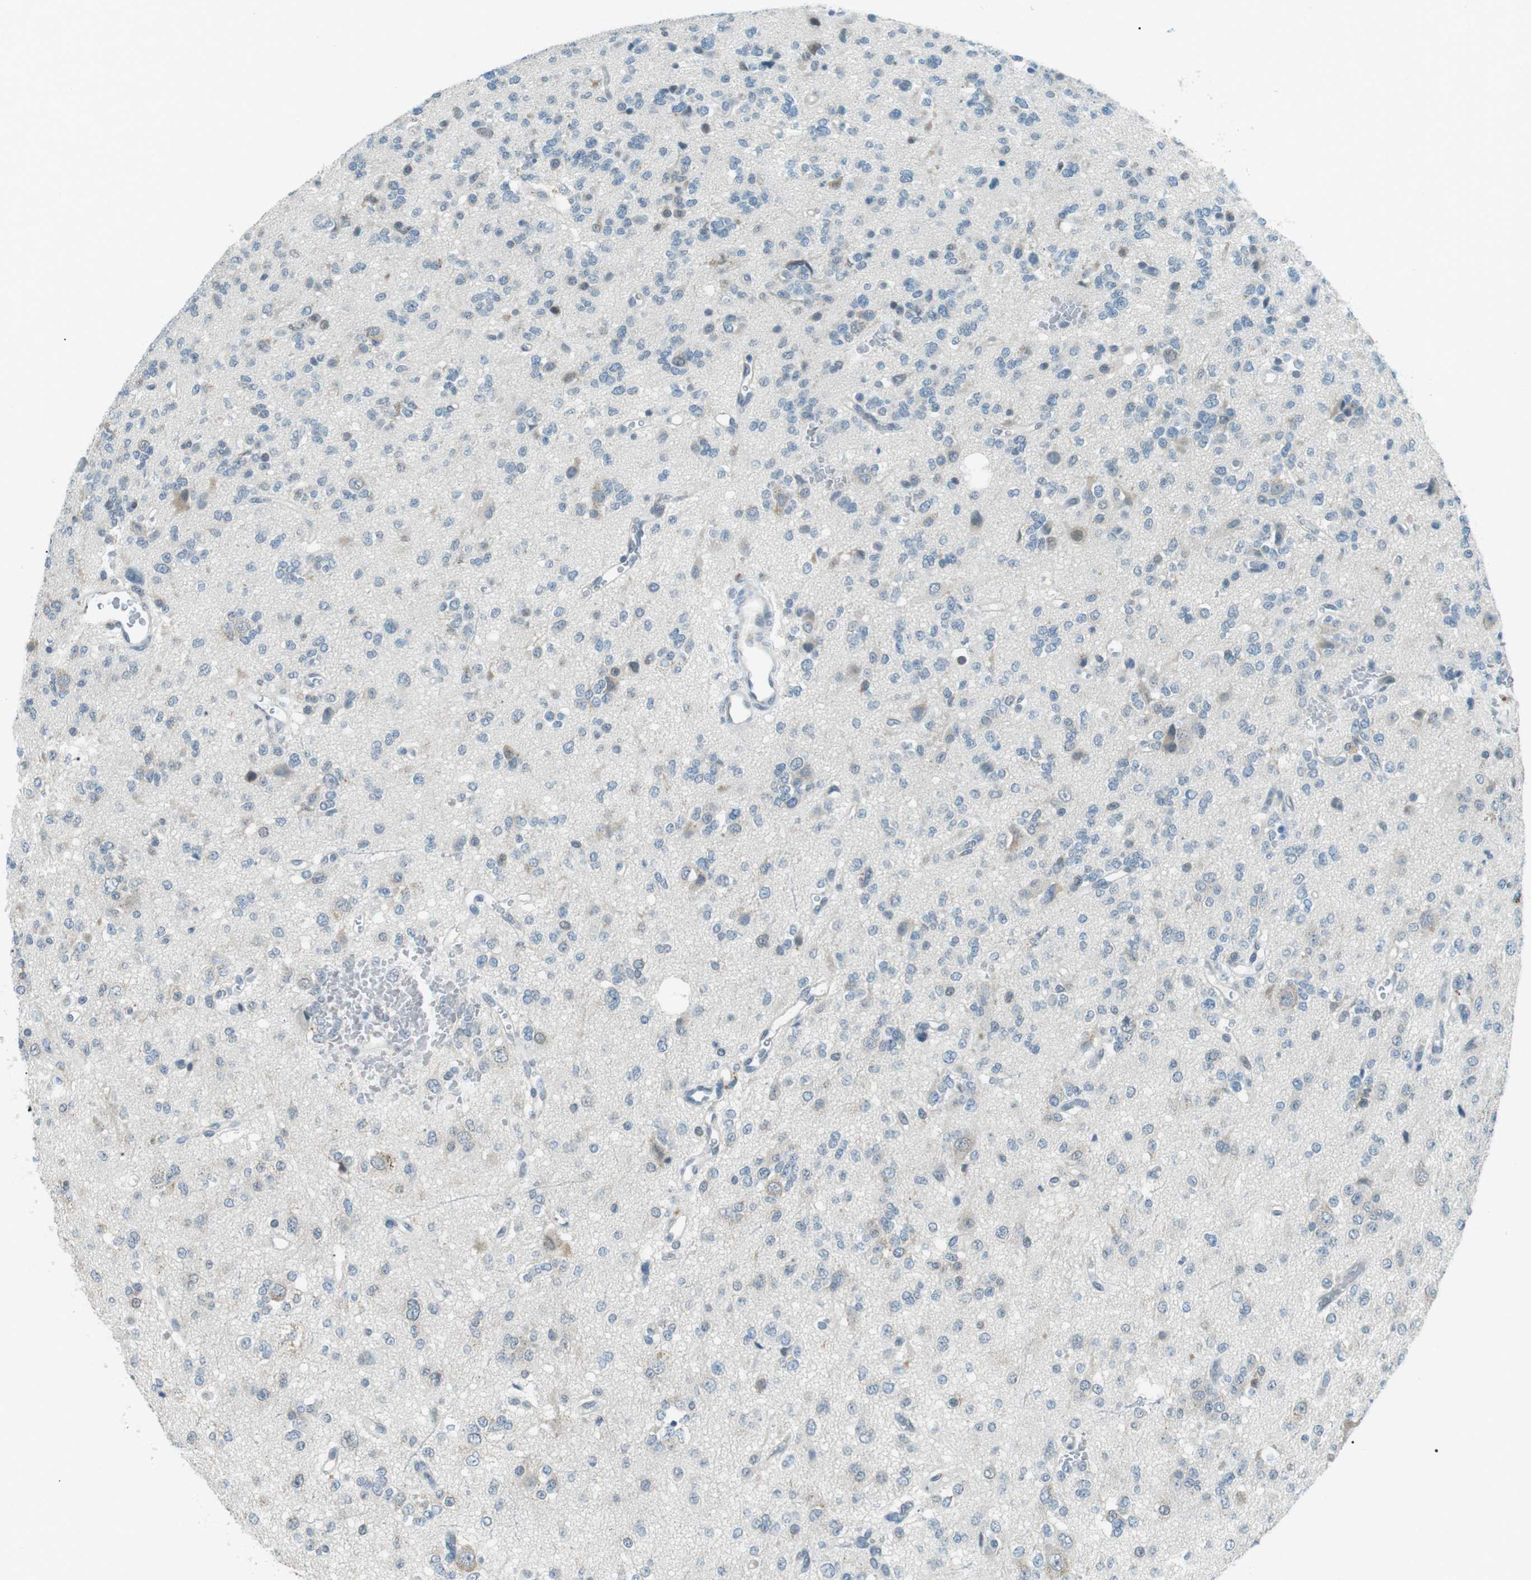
{"staining": {"intensity": "weak", "quantity": "<25%", "location": "cytoplasmic/membranous"}, "tissue": "glioma", "cell_type": "Tumor cells", "image_type": "cancer", "snomed": [{"axis": "morphology", "description": "Glioma, malignant, Low grade"}, {"axis": "topography", "description": "Brain"}], "caption": "Tumor cells are negative for protein expression in human glioma.", "gene": "SERPINB2", "patient": {"sex": "male", "age": 38}}